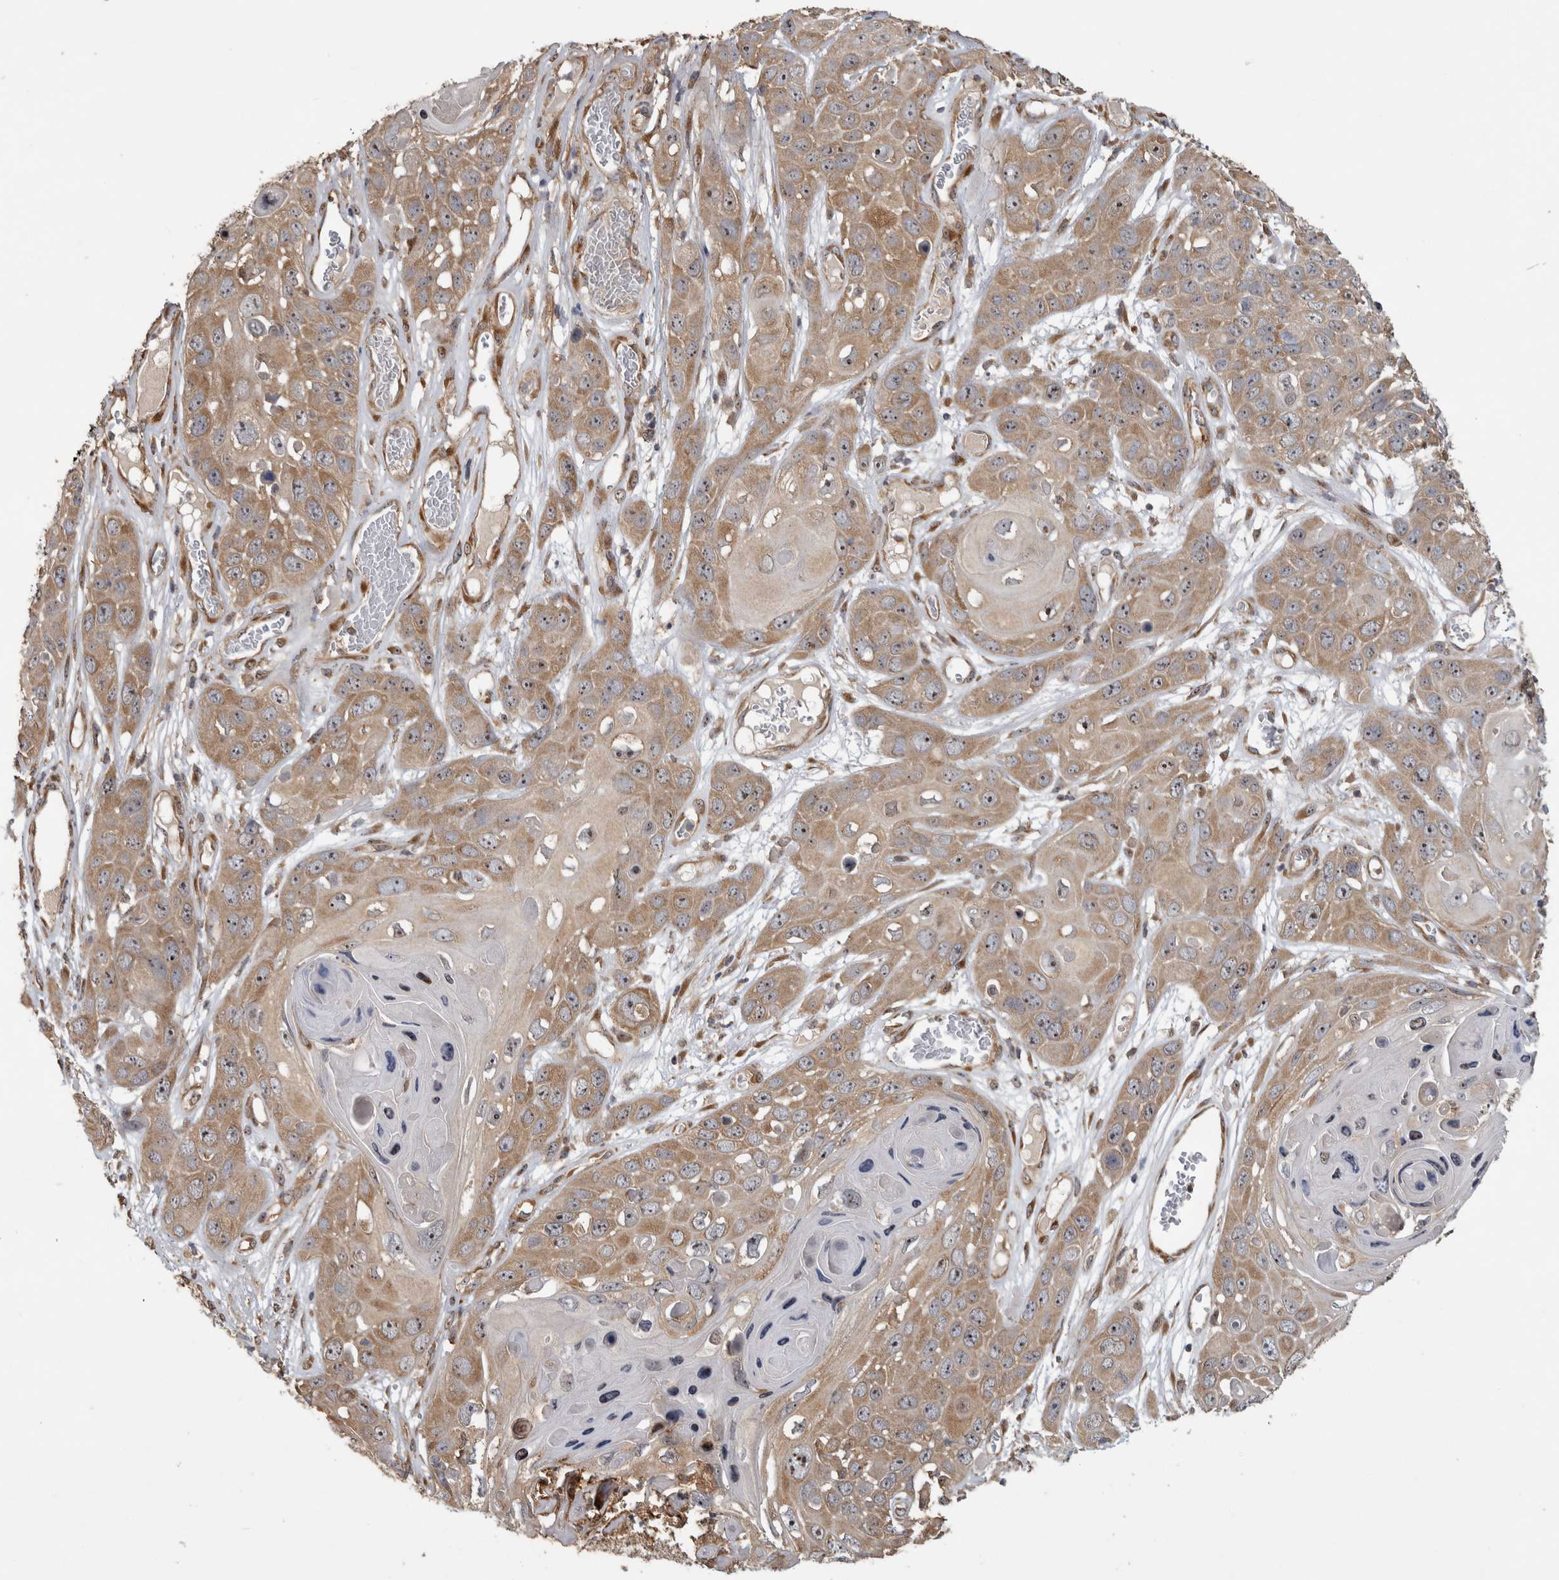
{"staining": {"intensity": "moderate", "quantity": ">75%", "location": "cytoplasmic/membranous,nuclear"}, "tissue": "skin cancer", "cell_type": "Tumor cells", "image_type": "cancer", "snomed": [{"axis": "morphology", "description": "Squamous cell carcinoma, NOS"}, {"axis": "topography", "description": "Skin"}], "caption": "Moderate cytoplasmic/membranous and nuclear protein staining is seen in approximately >75% of tumor cells in skin cancer.", "gene": "ATXN2", "patient": {"sex": "male", "age": 55}}